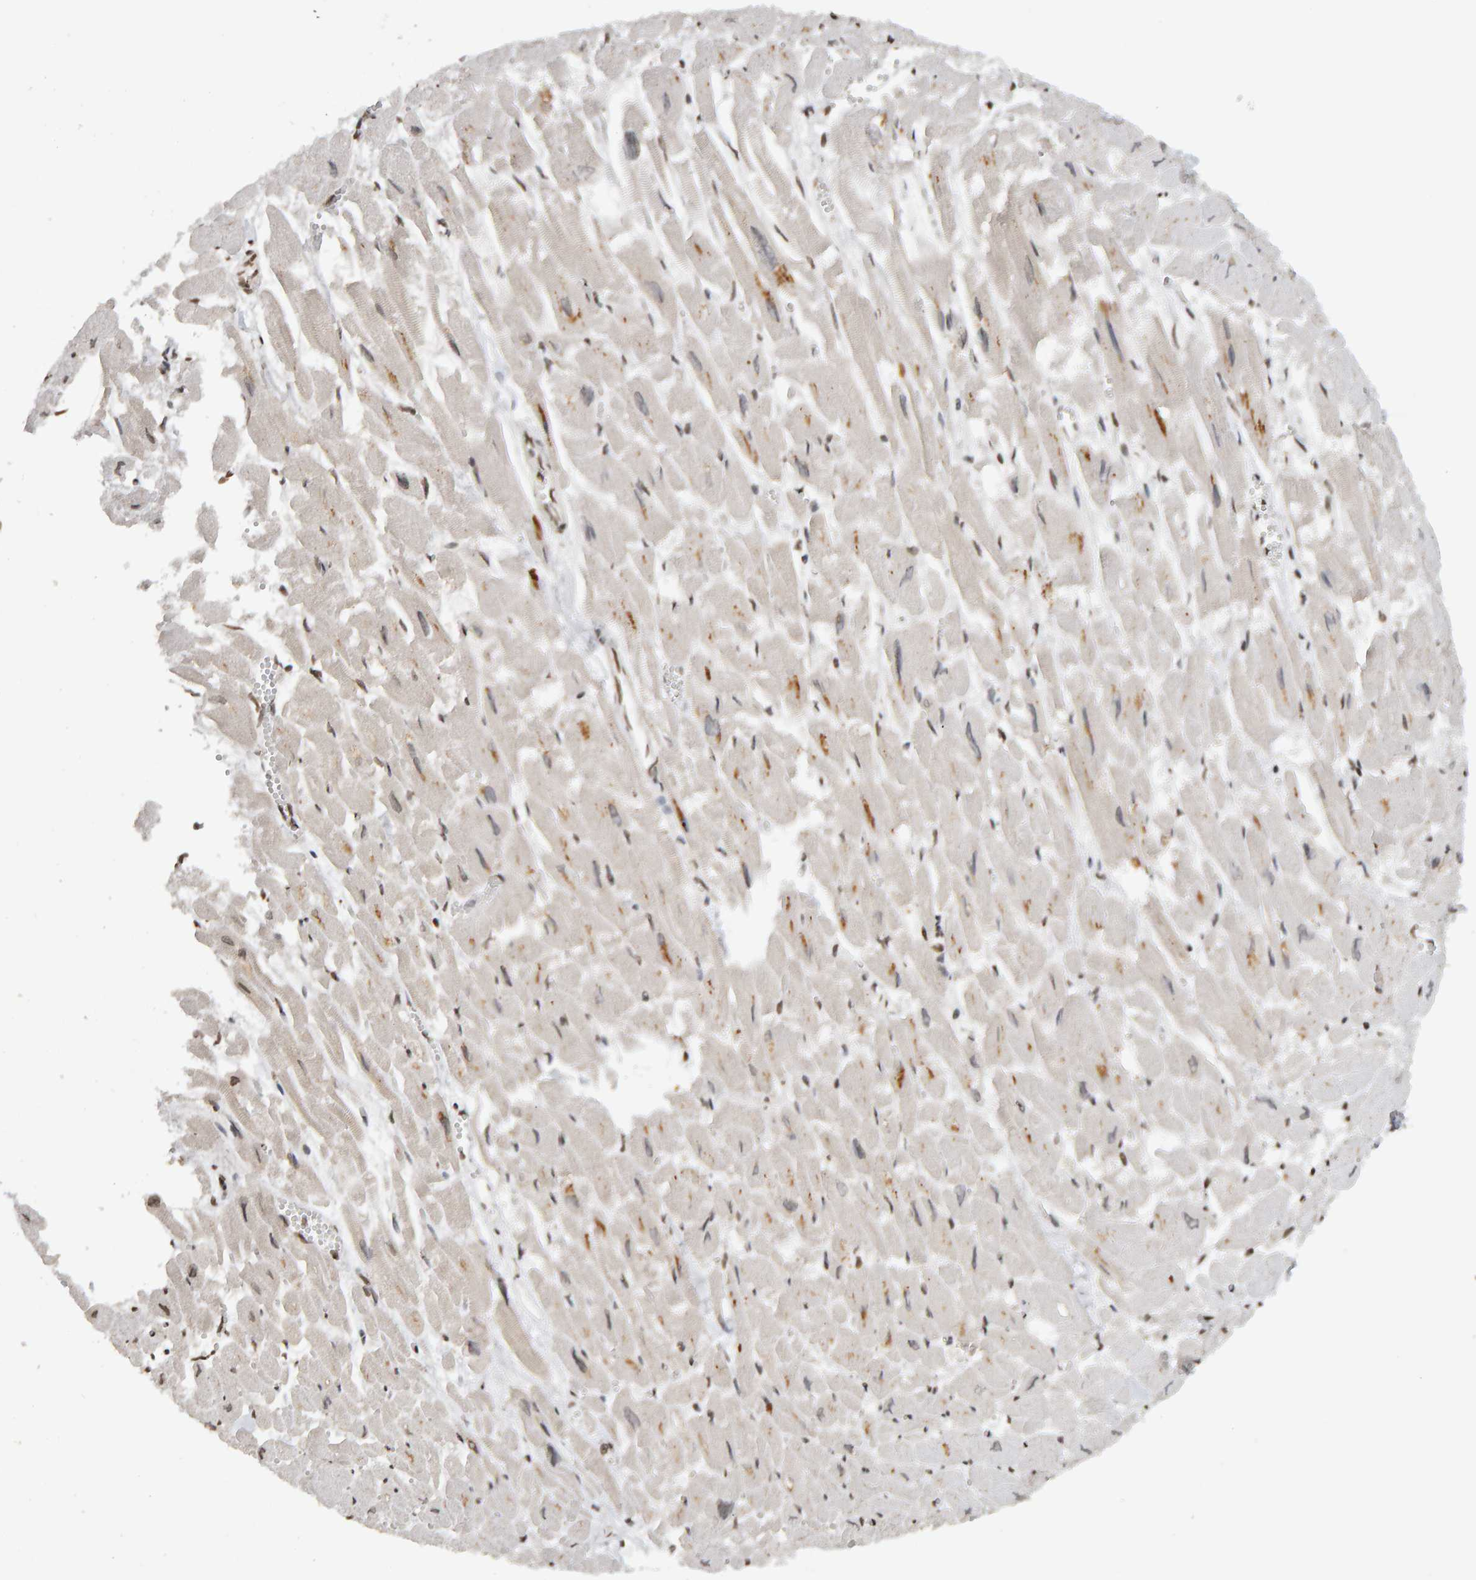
{"staining": {"intensity": "weak", "quantity": "25%-75%", "location": "cytoplasmic/membranous,nuclear"}, "tissue": "heart muscle", "cell_type": "Cardiomyocytes", "image_type": "normal", "snomed": [{"axis": "morphology", "description": "Normal tissue, NOS"}, {"axis": "topography", "description": "Heart"}], "caption": "Protein staining exhibits weak cytoplasmic/membranous,nuclear positivity in about 25%-75% of cardiomyocytes in unremarkable heart muscle.", "gene": "TRAM1", "patient": {"sex": "male", "age": 54}}